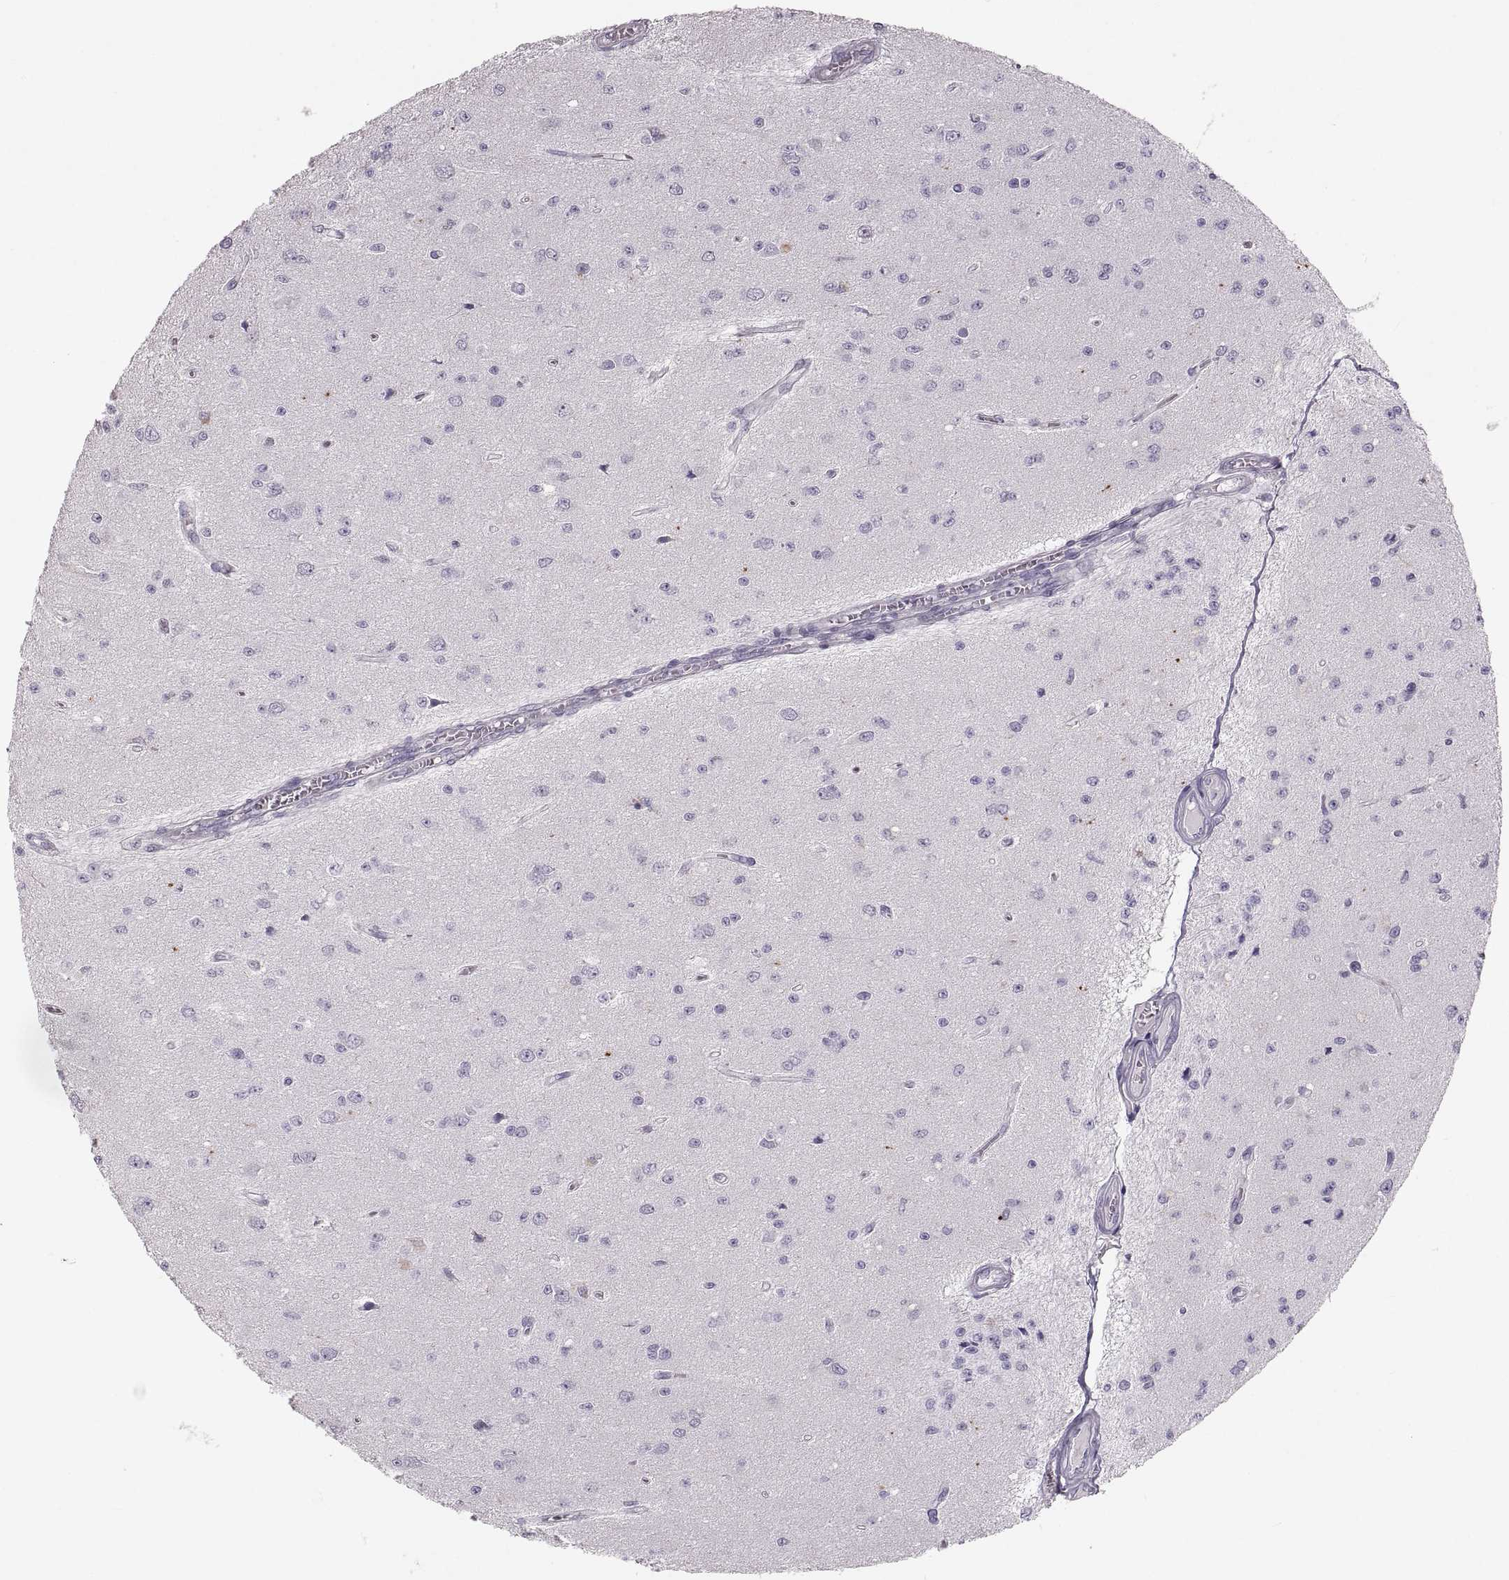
{"staining": {"intensity": "negative", "quantity": "none", "location": "none"}, "tissue": "glioma", "cell_type": "Tumor cells", "image_type": "cancer", "snomed": [{"axis": "morphology", "description": "Glioma, malignant, Low grade"}, {"axis": "topography", "description": "Brain"}], "caption": "High magnification brightfield microscopy of glioma stained with DAB (3,3'-diaminobenzidine) (brown) and counterstained with hematoxylin (blue): tumor cells show no significant positivity.", "gene": "RUNDC3A", "patient": {"sex": "female", "age": 45}}